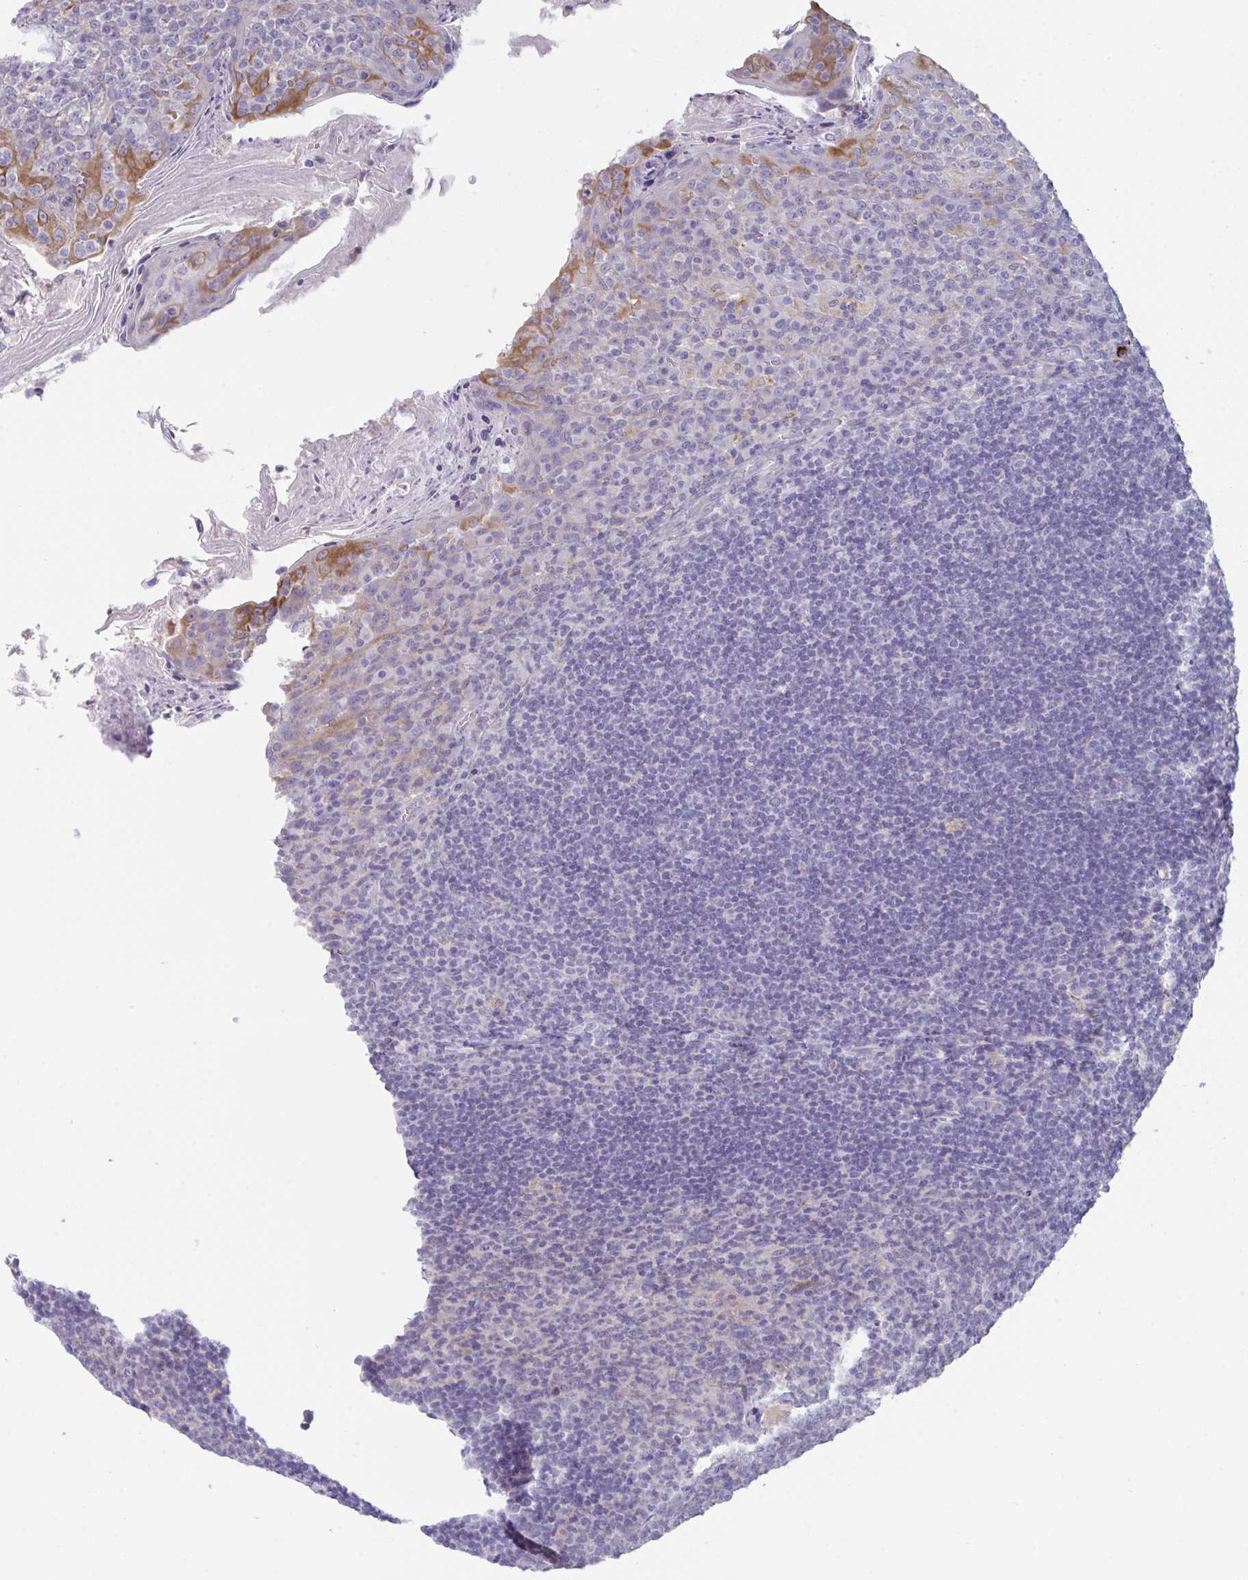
{"staining": {"intensity": "negative", "quantity": "none", "location": "none"}, "tissue": "tonsil", "cell_type": "Germinal center cells", "image_type": "normal", "snomed": [{"axis": "morphology", "description": "Normal tissue, NOS"}, {"axis": "topography", "description": "Tonsil"}], "caption": "This is an IHC histopathology image of benign tonsil. There is no staining in germinal center cells.", "gene": "PTPRD", "patient": {"sex": "female", "age": 10}}